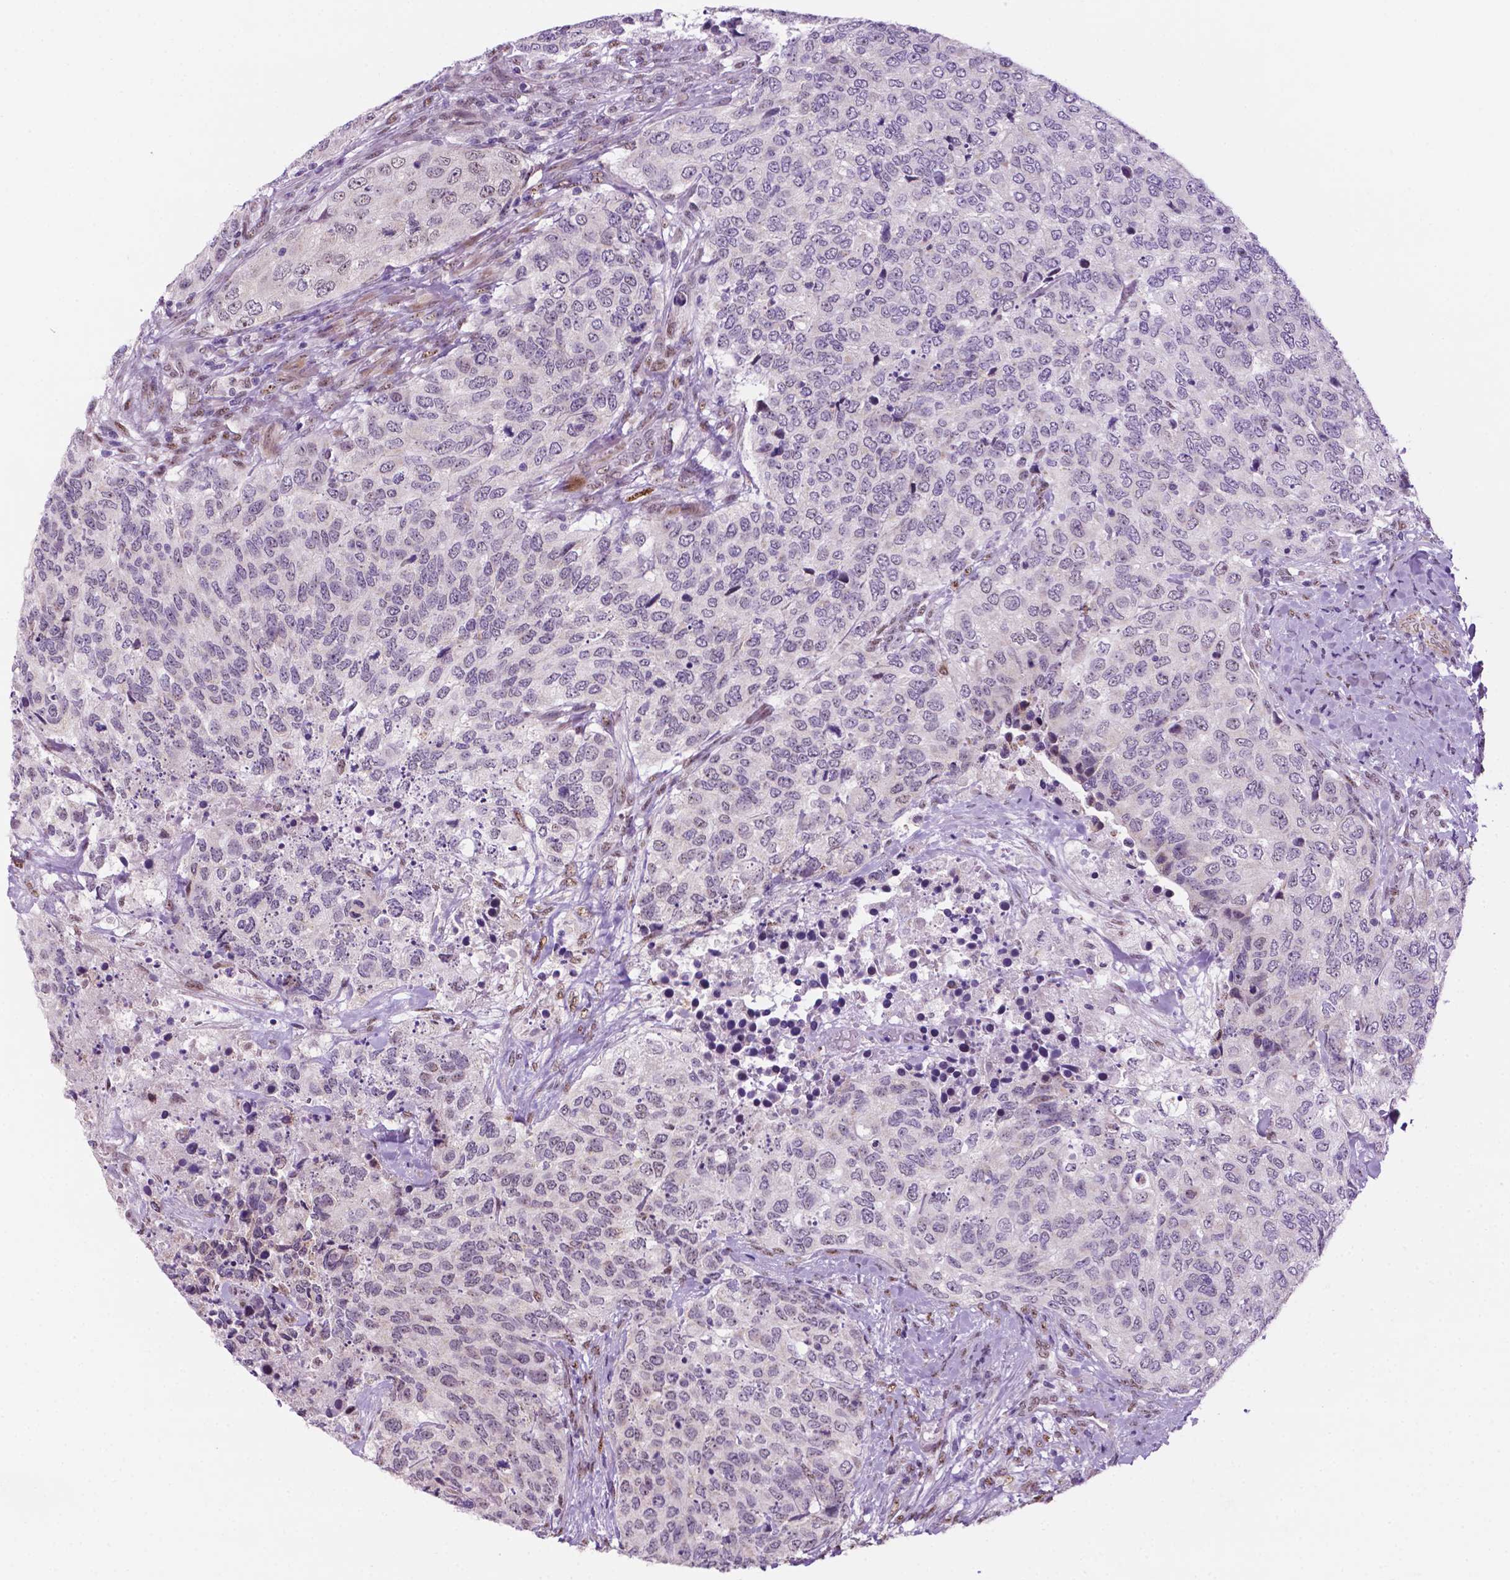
{"staining": {"intensity": "negative", "quantity": "none", "location": "none"}, "tissue": "urothelial cancer", "cell_type": "Tumor cells", "image_type": "cancer", "snomed": [{"axis": "morphology", "description": "Urothelial carcinoma, High grade"}, {"axis": "topography", "description": "Urinary bladder"}], "caption": "DAB immunohistochemical staining of human high-grade urothelial carcinoma shows no significant staining in tumor cells.", "gene": "C18orf21", "patient": {"sex": "female", "age": 78}}